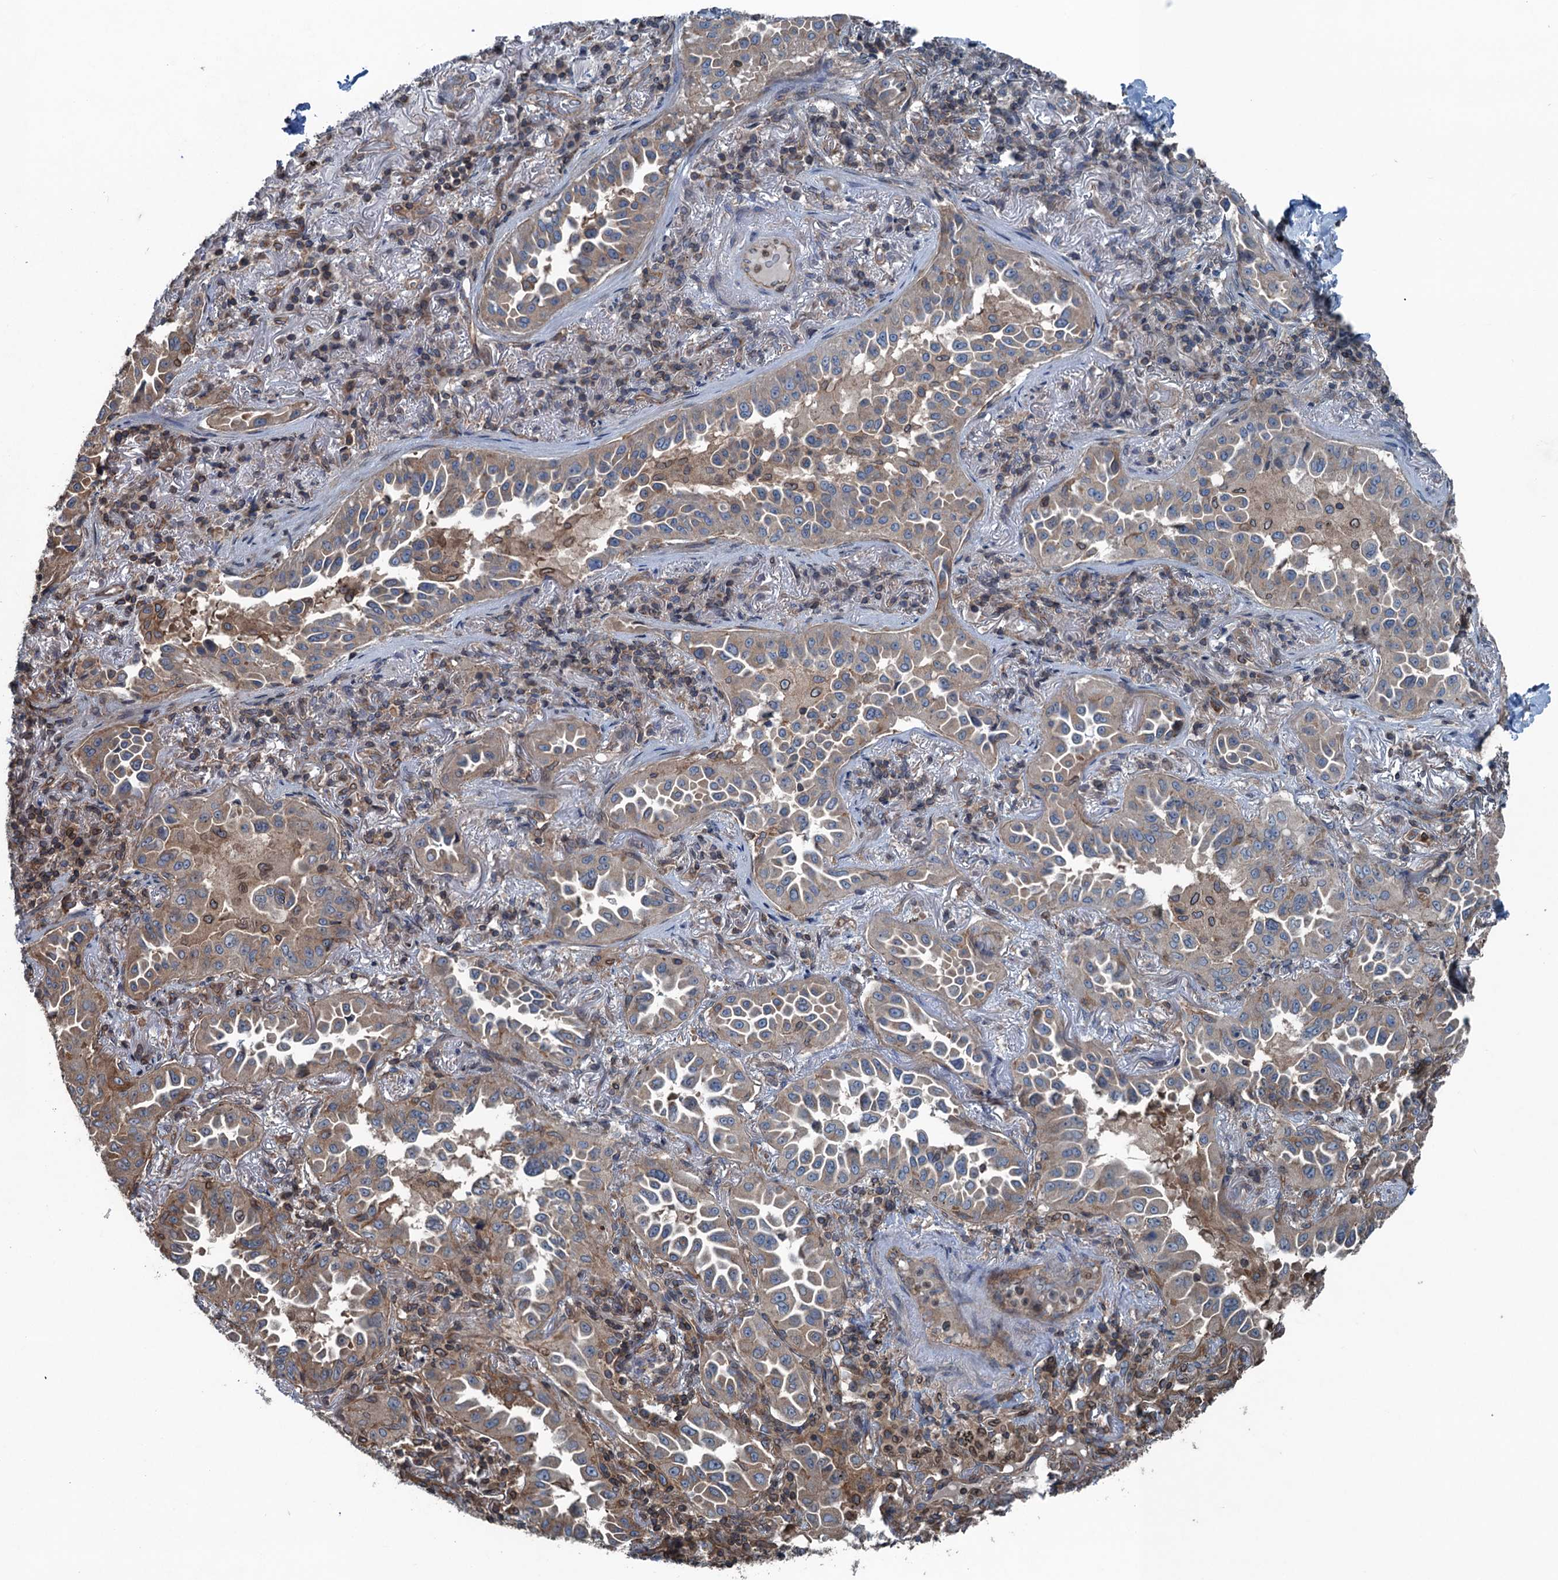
{"staining": {"intensity": "moderate", "quantity": ">75%", "location": "cytoplasmic/membranous"}, "tissue": "lung cancer", "cell_type": "Tumor cells", "image_type": "cancer", "snomed": [{"axis": "morphology", "description": "Adenocarcinoma, NOS"}, {"axis": "topography", "description": "Lung"}], "caption": "Immunohistochemistry histopathology image of human adenocarcinoma (lung) stained for a protein (brown), which displays medium levels of moderate cytoplasmic/membranous expression in about >75% of tumor cells.", "gene": "TRAPPC8", "patient": {"sex": "female", "age": 69}}